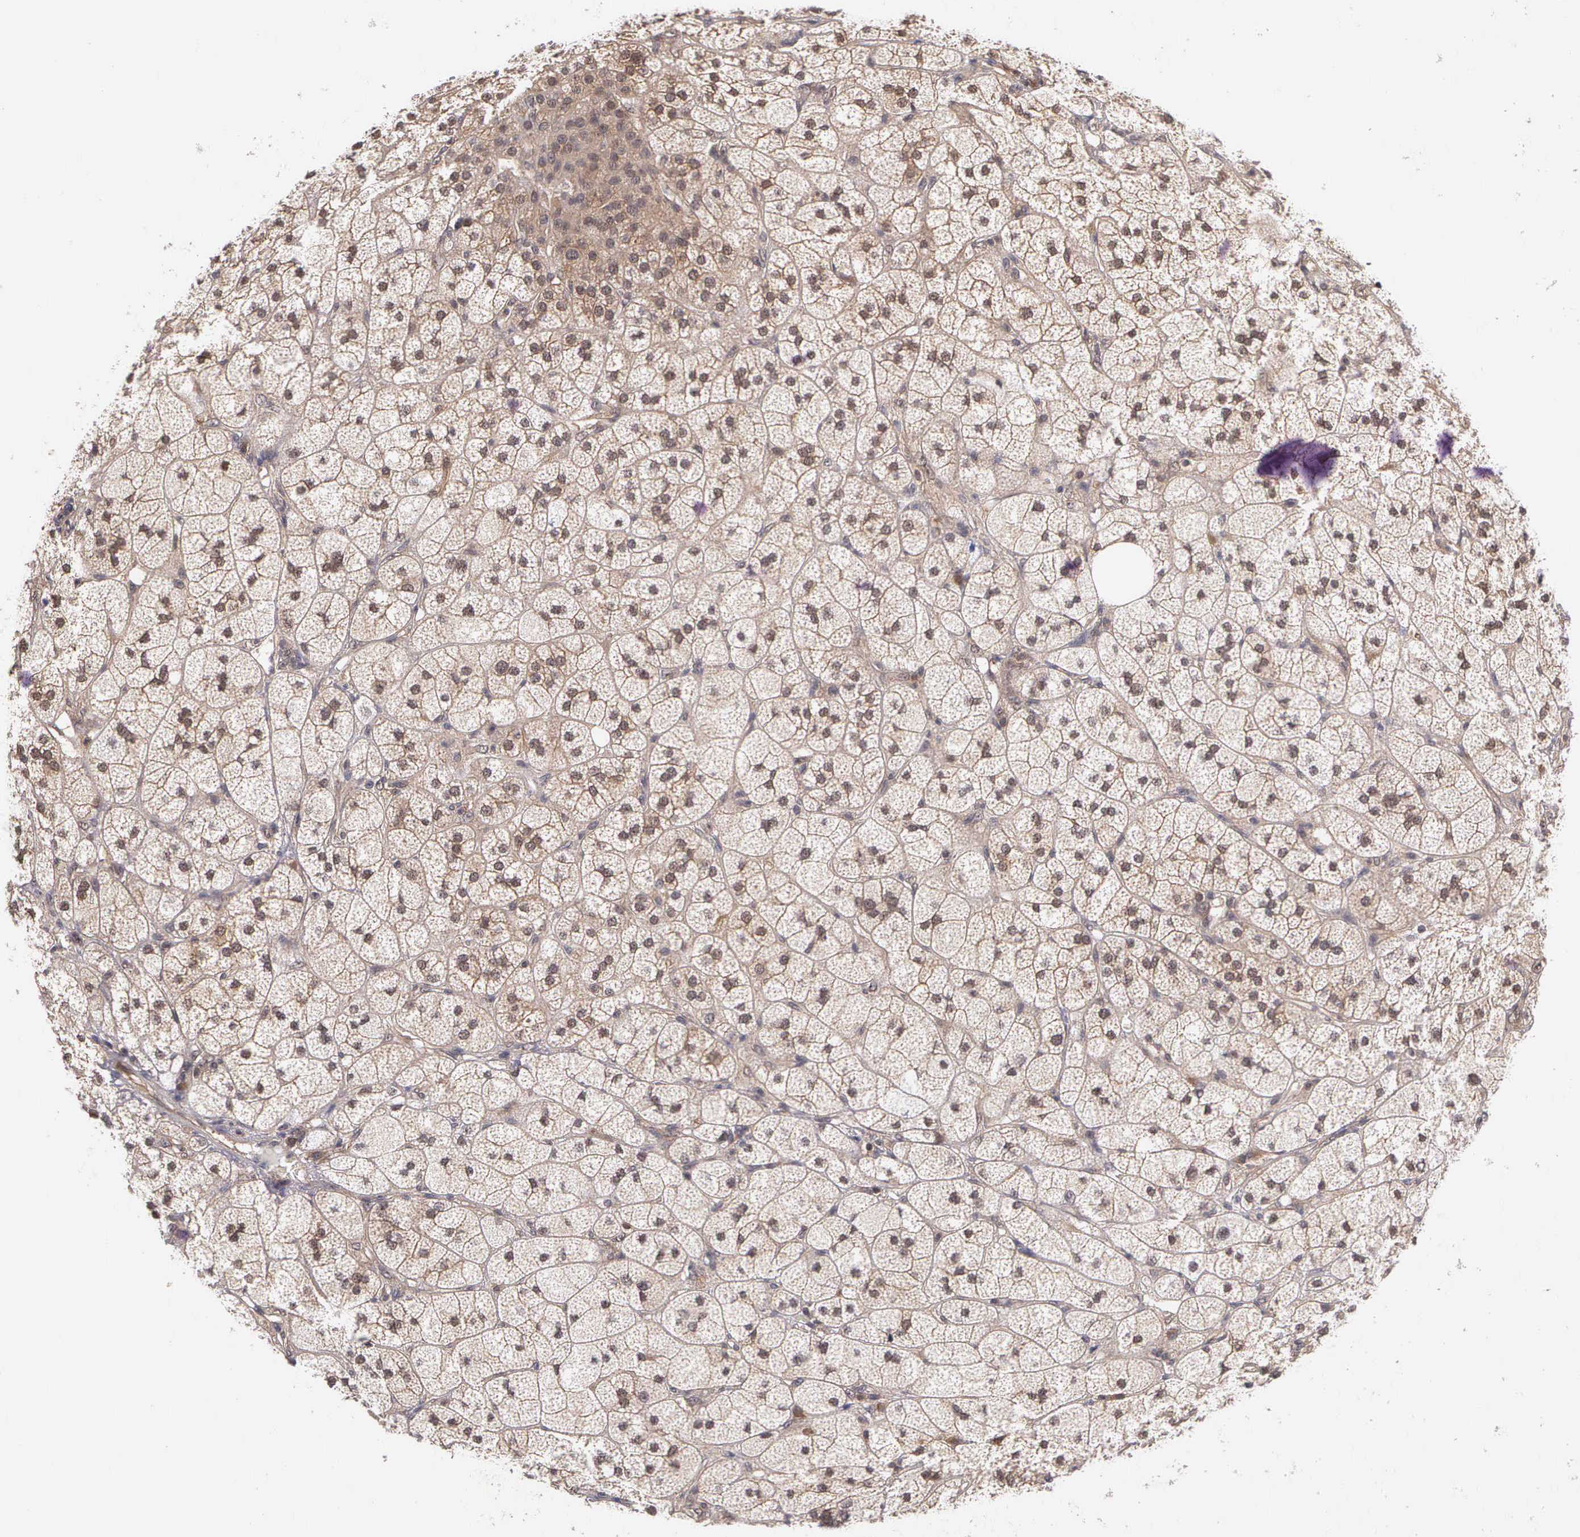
{"staining": {"intensity": "moderate", "quantity": "25%-75%", "location": "cytoplasmic/membranous"}, "tissue": "adrenal gland", "cell_type": "Glandular cells", "image_type": "normal", "snomed": [{"axis": "morphology", "description": "Normal tissue, NOS"}, {"axis": "topography", "description": "Adrenal gland"}], "caption": "IHC histopathology image of benign adrenal gland: adrenal gland stained using immunohistochemistry (IHC) shows medium levels of moderate protein expression localized specifically in the cytoplasmic/membranous of glandular cells, appearing as a cytoplasmic/membranous brown color.", "gene": "IGBP1P2", "patient": {"sex": "female", "age": 60}}